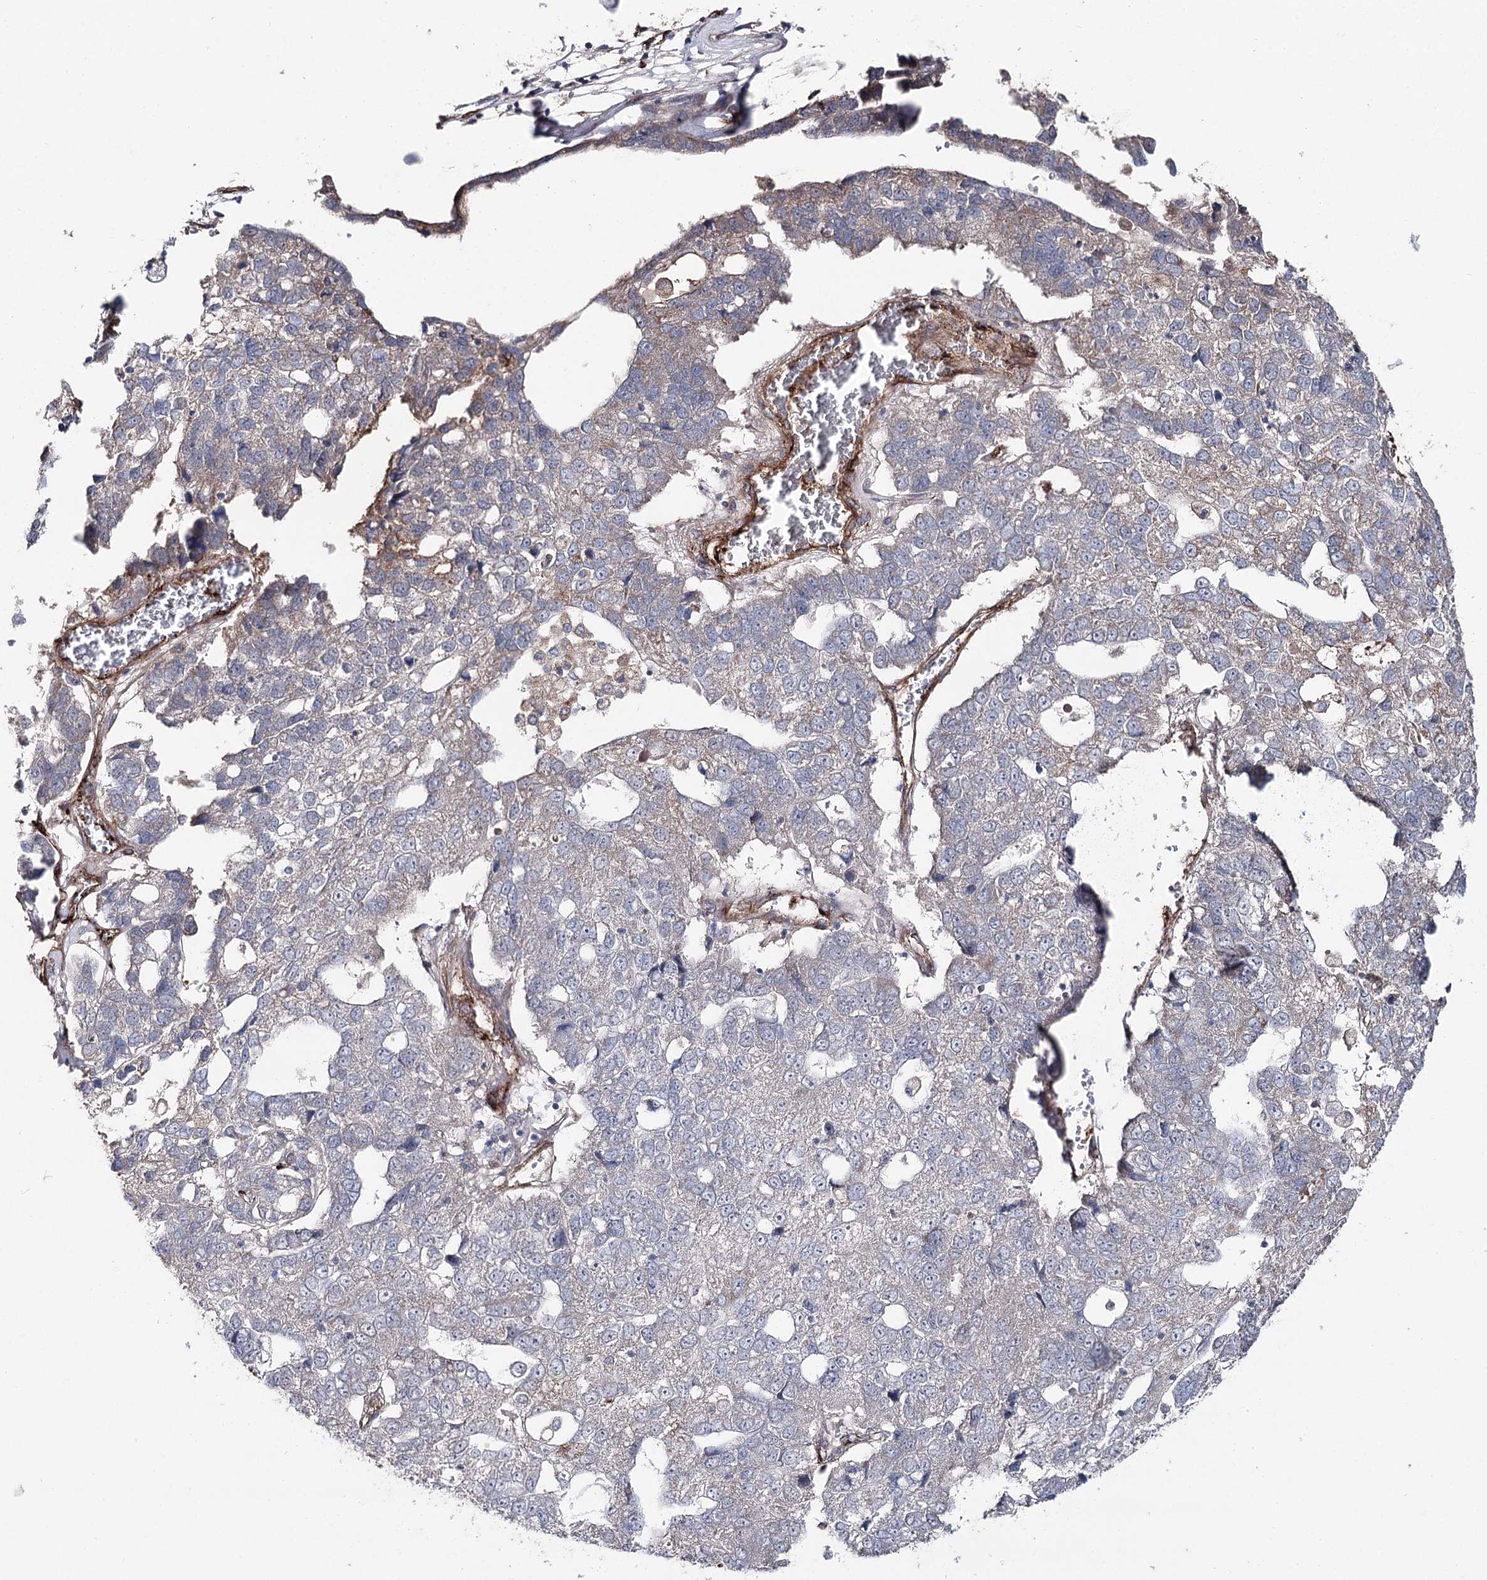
{"staining": {"intensity": "negative", "quantity": "none", "location": "none"}, "tissue": "pancreatic cancer", "cell_type": "Tumor cells", "image_type": "cancer", "snomed": [{"axis": "morphology", "description": "Adenocarcinoma, NOS"}, {"axis": "topography", "description": "Pancreas"}], "caption": "IHC micrograph of neoplastic tissue: pancreatic cancer (adenocarcinoma) stained with DAB displays no significant protein expression in tumor cells. (DAB (3,3'-diaminobenzidine) immunohistochemistry (IHC) visualized using brightfield microscopy, high magnification).", "gene": "MIB1", "patient": {"sex": "female", "age": 61}}